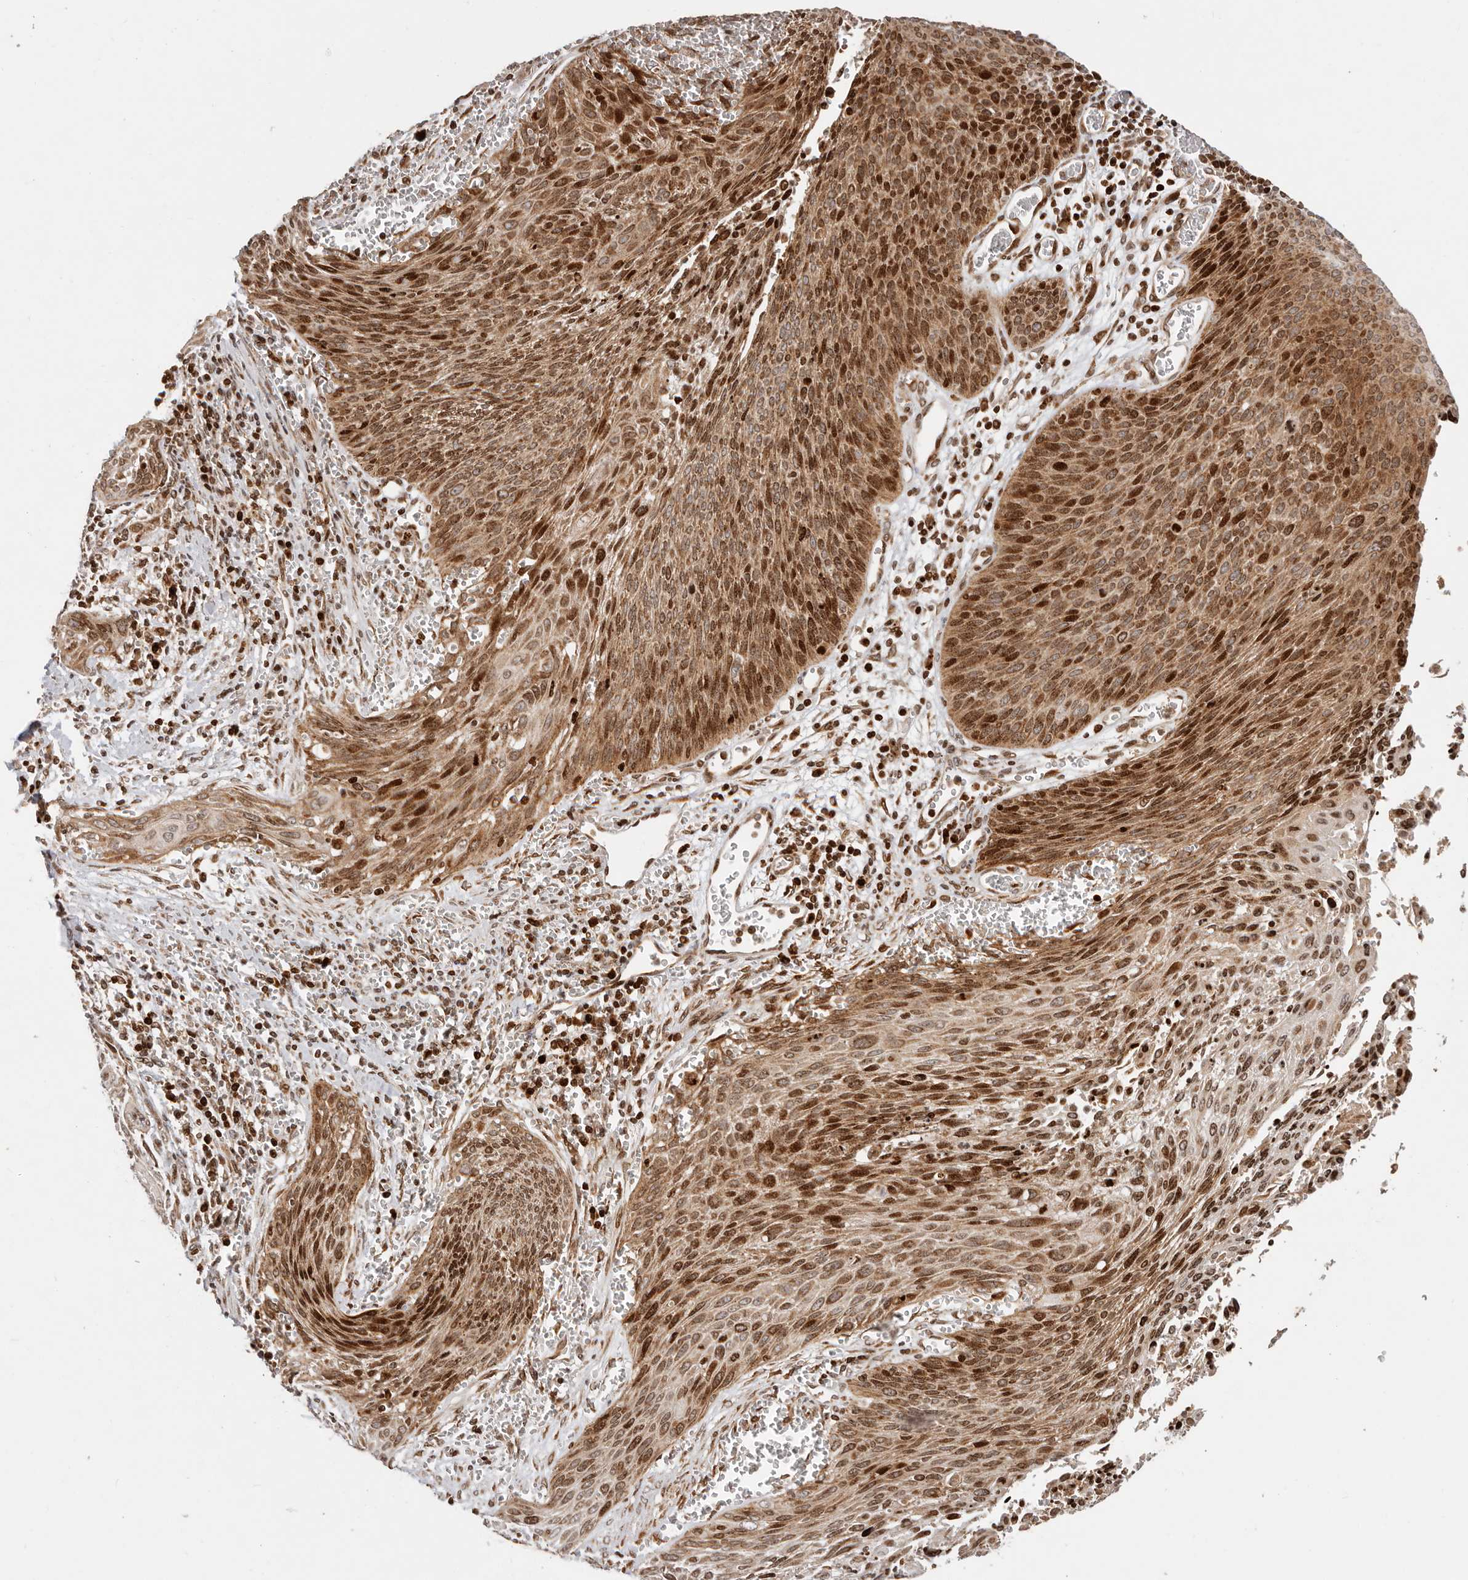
{"staining": {"intensity": "strong", "quantity": ">75%", "location": "cytoplasmic/membranous,nuclear"}, "tissue": "cervical cancer", "cell_type": "Tumor cells", "image_type": "cancer", "snomed": [{"axis": "morphology", "description": "Squamous cell carcinoma, NOS"}, {"axis": "topography", "description": "Cervix"}], "caption": "DAB immunohistochemical staining of human cervical squamous cell carcinoma demonstrates strong cytoplasmic/membranous and nuclear protein expression in approximately >75% of tumor cells.", "gene": "TRIM4", "patient": {"sex": "female", "age": 55}}